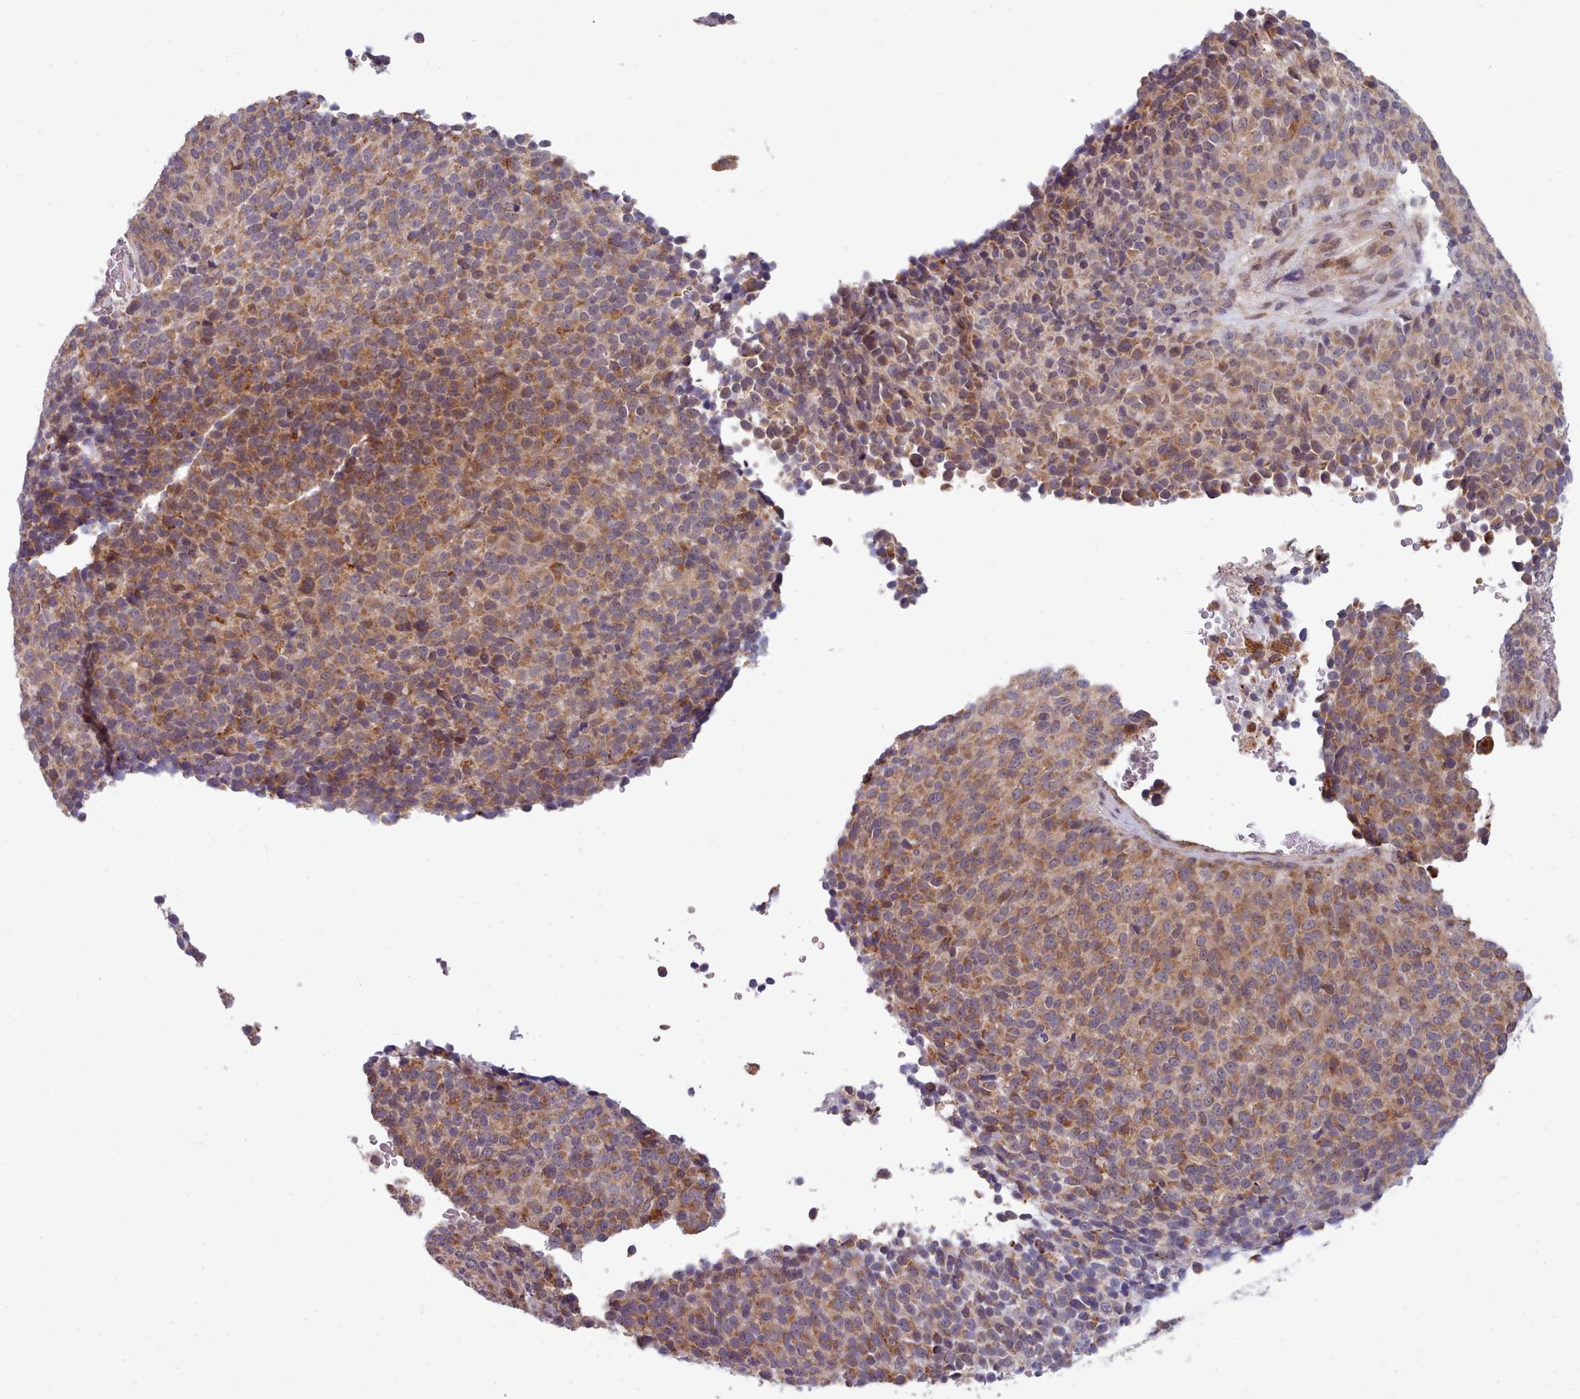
{"staining": {"intensity": "moderate", "quantity": ">75%", "location": "cytoplasmic/membranous"}, "tissue": "melanoma", "cell_type": "Tumor cells", "image_type": "cancer", "snomed": [{"axis": "morphology", "description": "Malignant melanoma, Metastatic site"}, {"axis": "topography", "description": "Brain"}], "caption": "A medium amount of moderate cytoplasmic/membranous staining is appreciated in approximately >75% of tumor cells in melanoma tissue.", "gene": "TRIM26", "patient": {"sex": "female", "age": 56}}